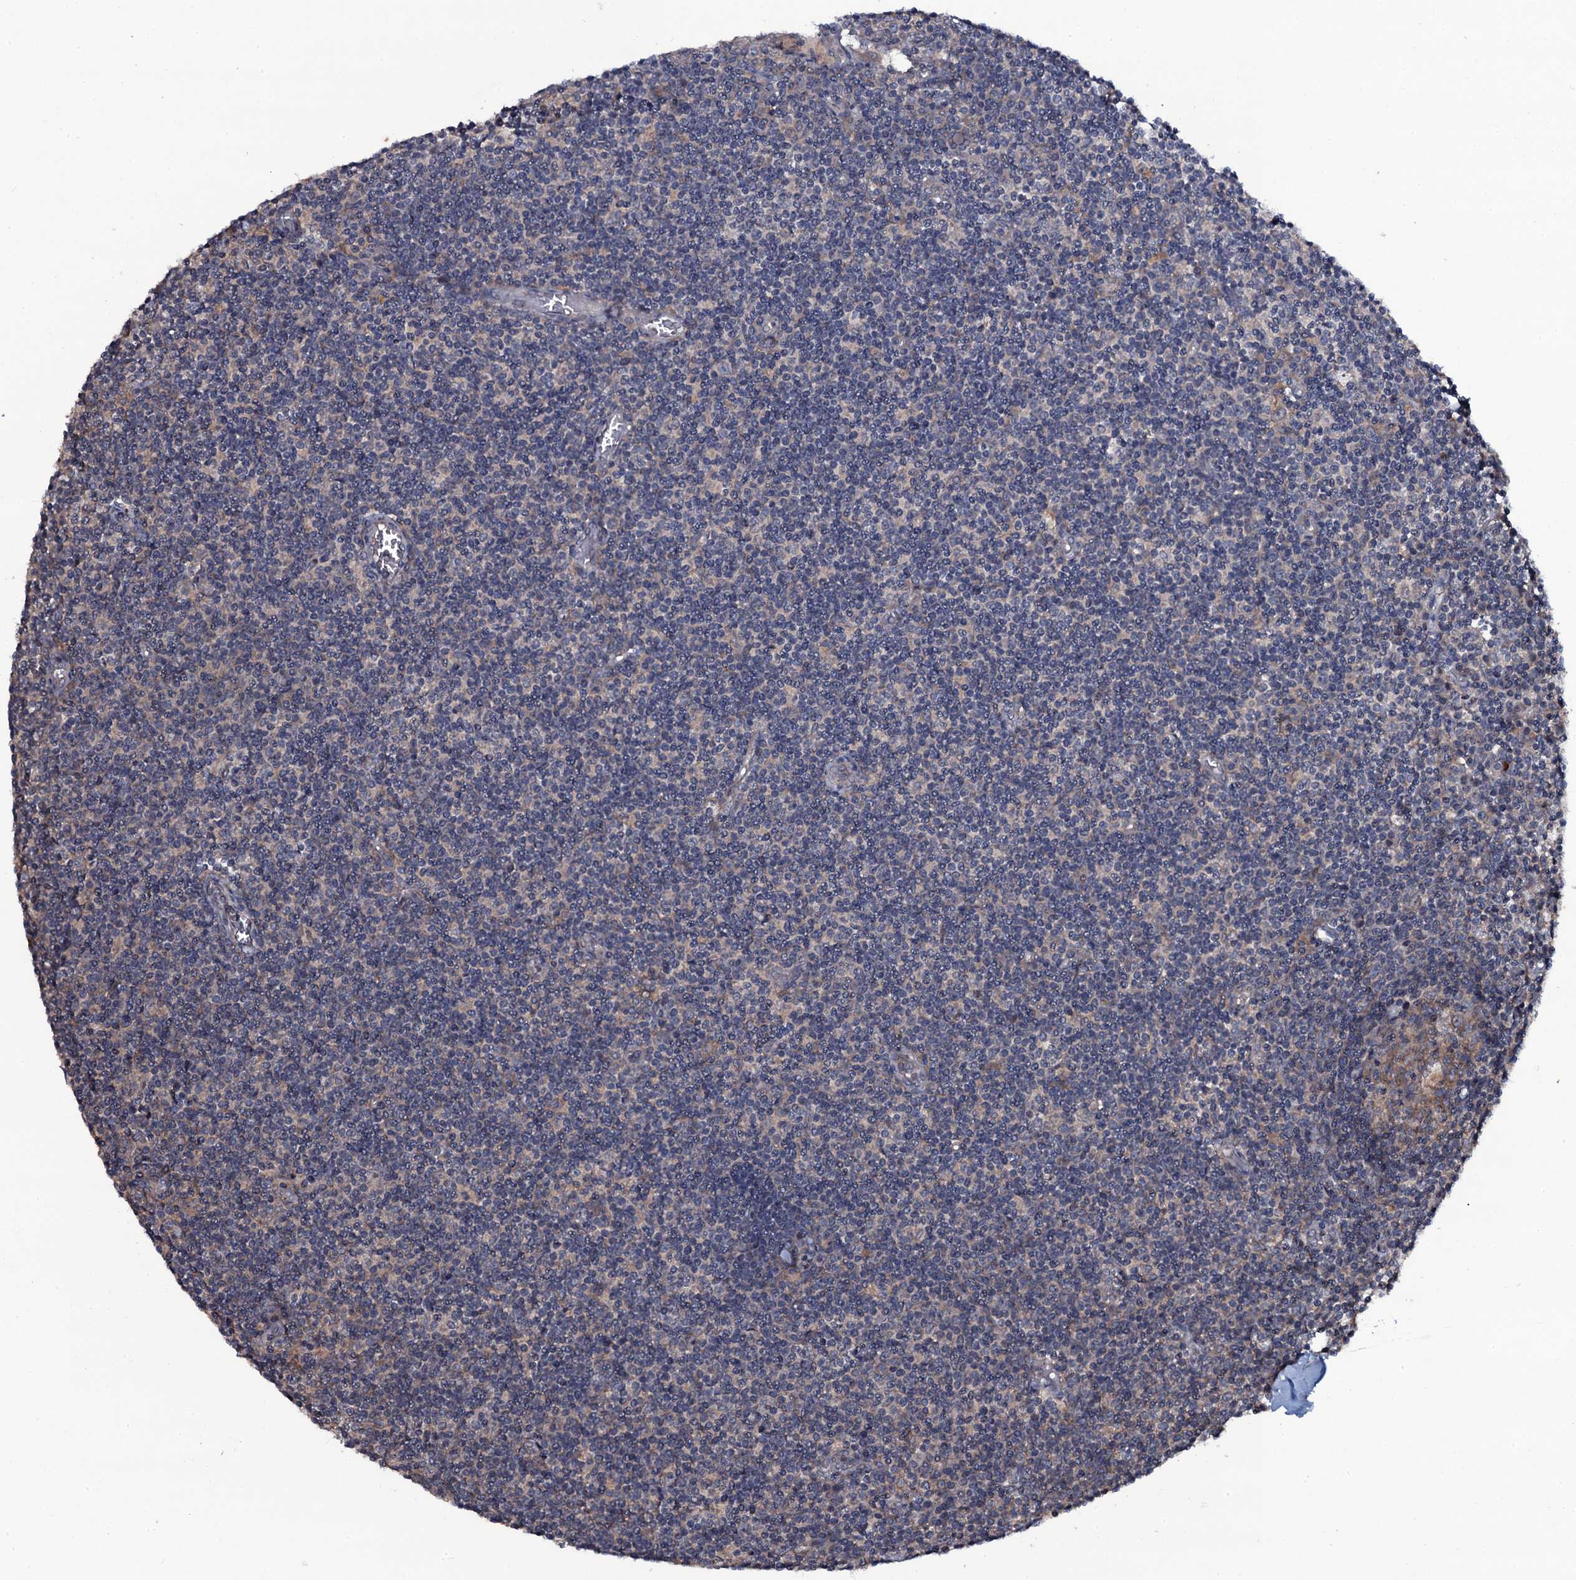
{"staining": {"intensity": "moderate", "quantity": "25%-75%", "location": "cytoplasmic/membranous"}, "tissue": "lymph node", "cell_type": "Germinal center cells", "image_type": "normal", "snomed": [{"axis": "morphology", "description": "Normal tissue, NOS"}, {"axis": "topography", "description": "Lymph node"}], "caption": "A histopathology image of lymph node stained for a protein demonstrates moderate cytoplasmic/membranous brown staining in germinal center cells.", "gene": "SNAP23", "patient": {"sex": "female", "age": 55}}